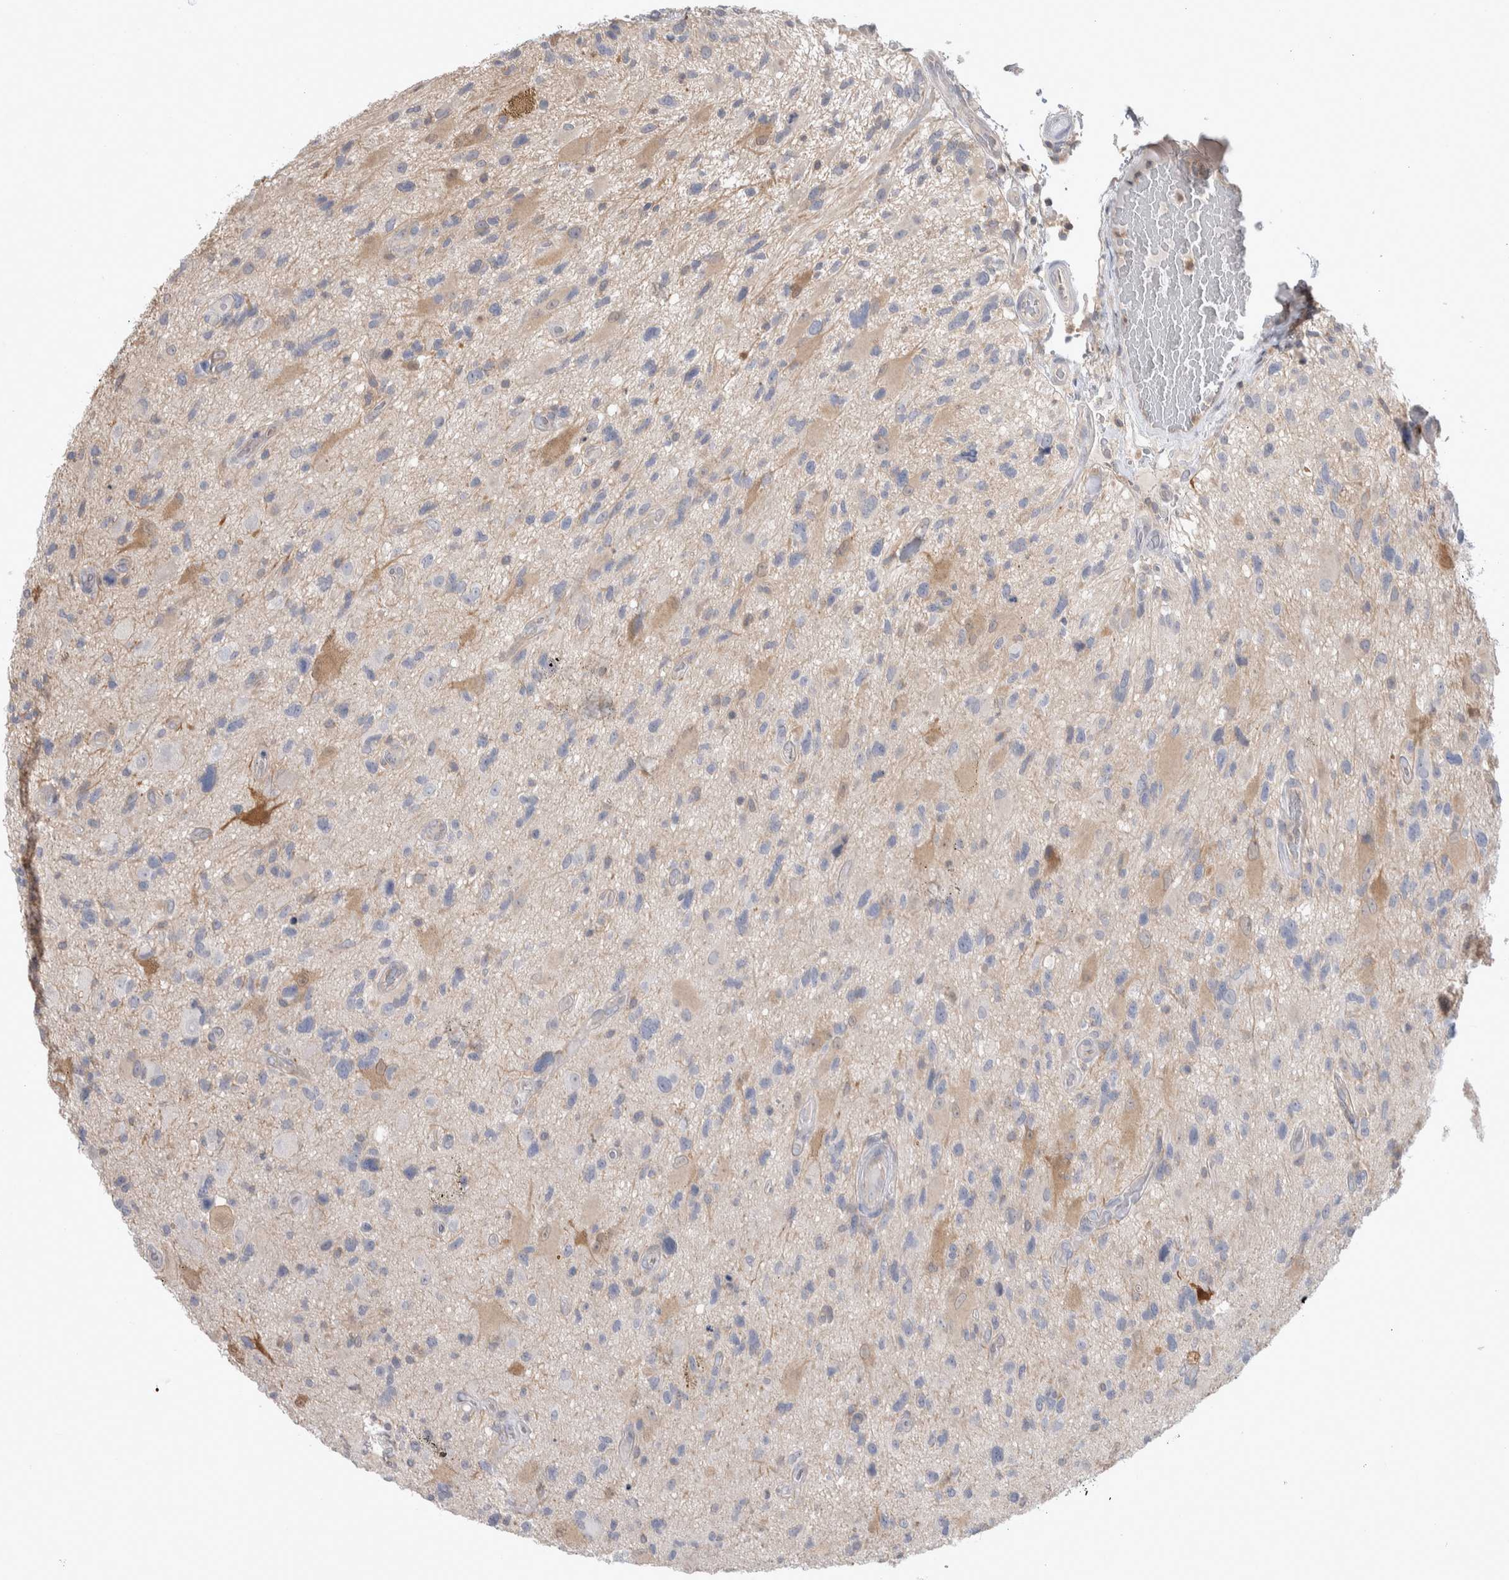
{"staining": {"intensity": "negative", "quantity": "none", "location": "none"}, "tissue": "glioma", "cell_type": "Tumor cells", "image_type": "cancer", "snomed": [{"axis": "morphology", "description": "Glioma, malignant, High grade"}, {"axis": "topography", "description": "Brain"}], "caption": "Immunohistochemical staining of human malignant glioma (high-grade) reveals no significant positivity in tumor cells.", "gene": "HTATIP2", "patient": {"sex": "male", "age": 33}}